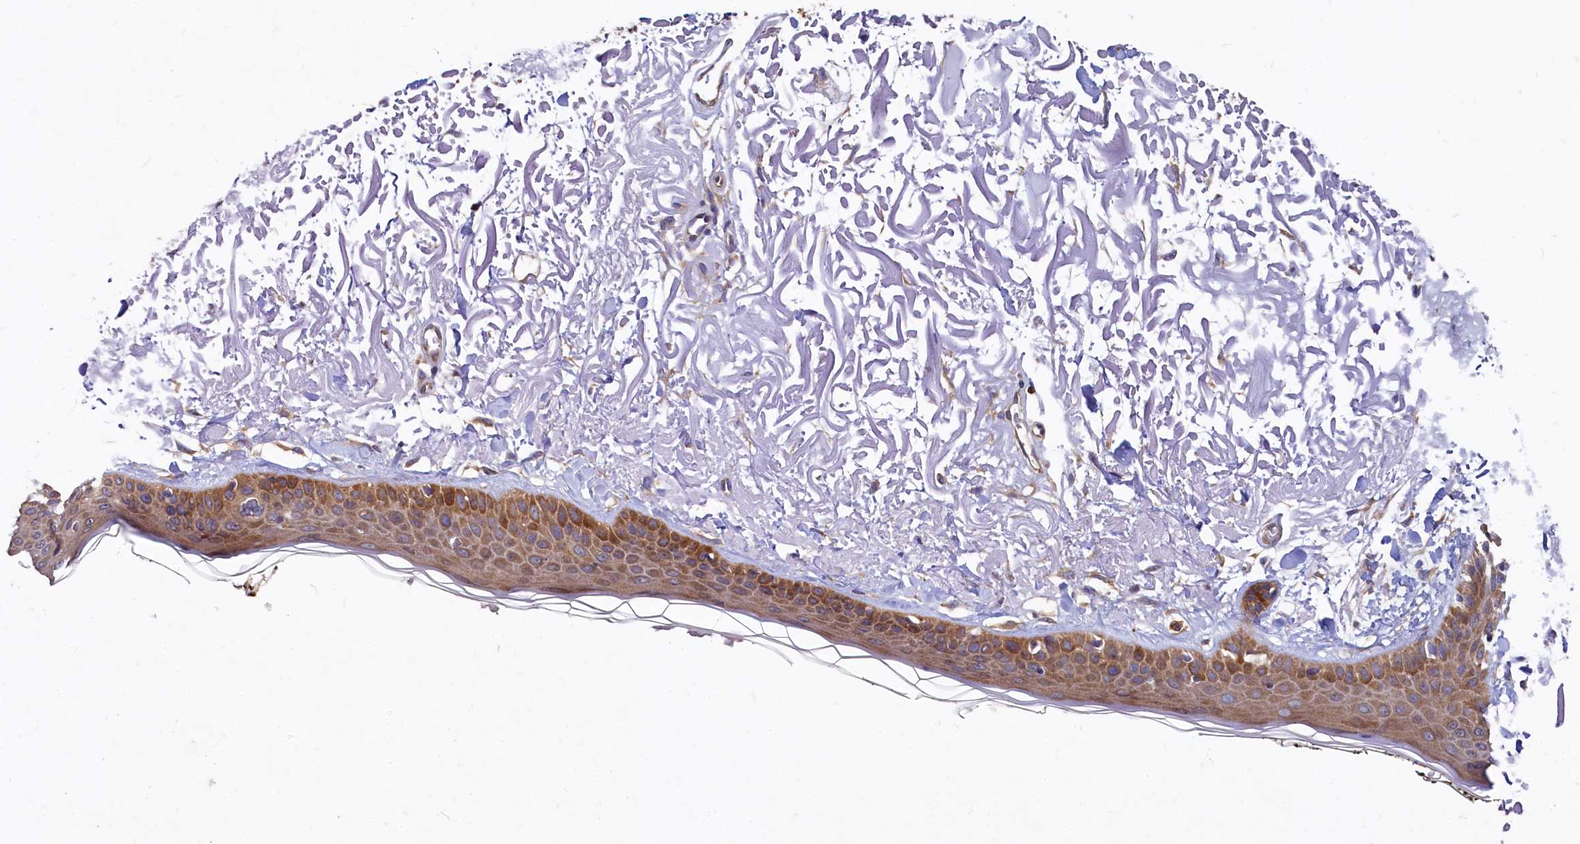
{"staining": {"intensity": "moderate", "quantity": ">75%", "location": "cytoplasmic/membranous"}, "tissue": "skin", "cell_type": "Fibroblasts", "image_type": "normal", "snomed": [{"axis": "morphology", "description": "Normal tissue, NOS"}, {"axis": "topography", "description": "Skin"}, {"axis": "topography", "description": "Skeletal muscle"}], "caption": "Skin stained with IHC displays moderate cytoplasmic/membranous positivity in approximately >75% of fibroblasts. Nuclei are stained in blue.", "gene": "EIF2B2", "patient": {"sex": "male", "age": 83}}